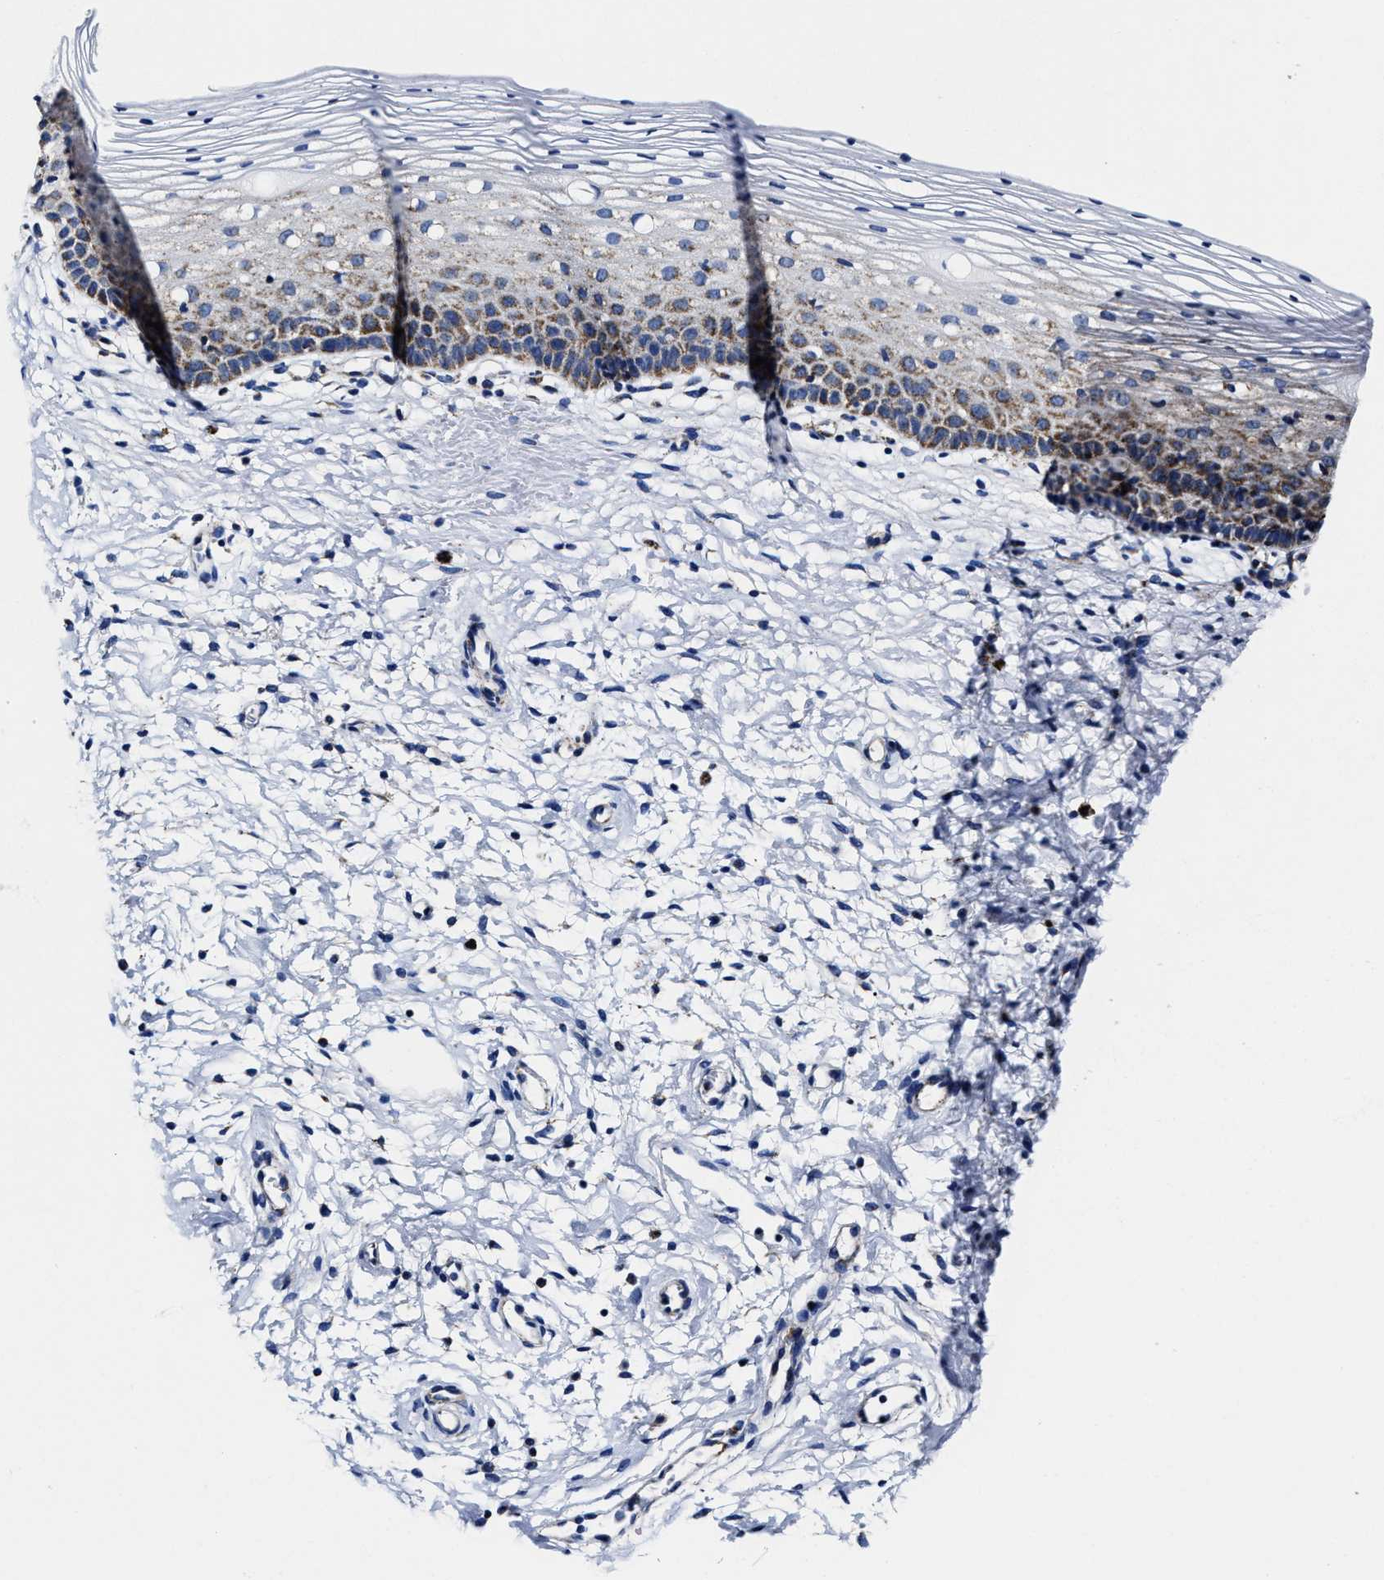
{"staining": {"intensity": "moderate", "quantity": "25%-75%", "location": "cytoplasmic/membranous"}, "tissue": "cervix", "cell_type": "Glandular cells", "image_type": "normal", "snomed": [{"axis": "morphology", "description": "Normal tissue, NOS"}, {"axis": "topography", "description": "Cervix"}], "caption": "Immunohistochemical staining of benign human cervix demonstrates medium levels of moderate cytoplasmic/membranous positivity in about 25%-75% of glandular cells. The staining is performed using DAB brown chromogen to label protein expression. The nuclei are counter-stained blue using hematoxylin.", "gene": "HINT2", "patient": {"sex": "female", "age": 72}}